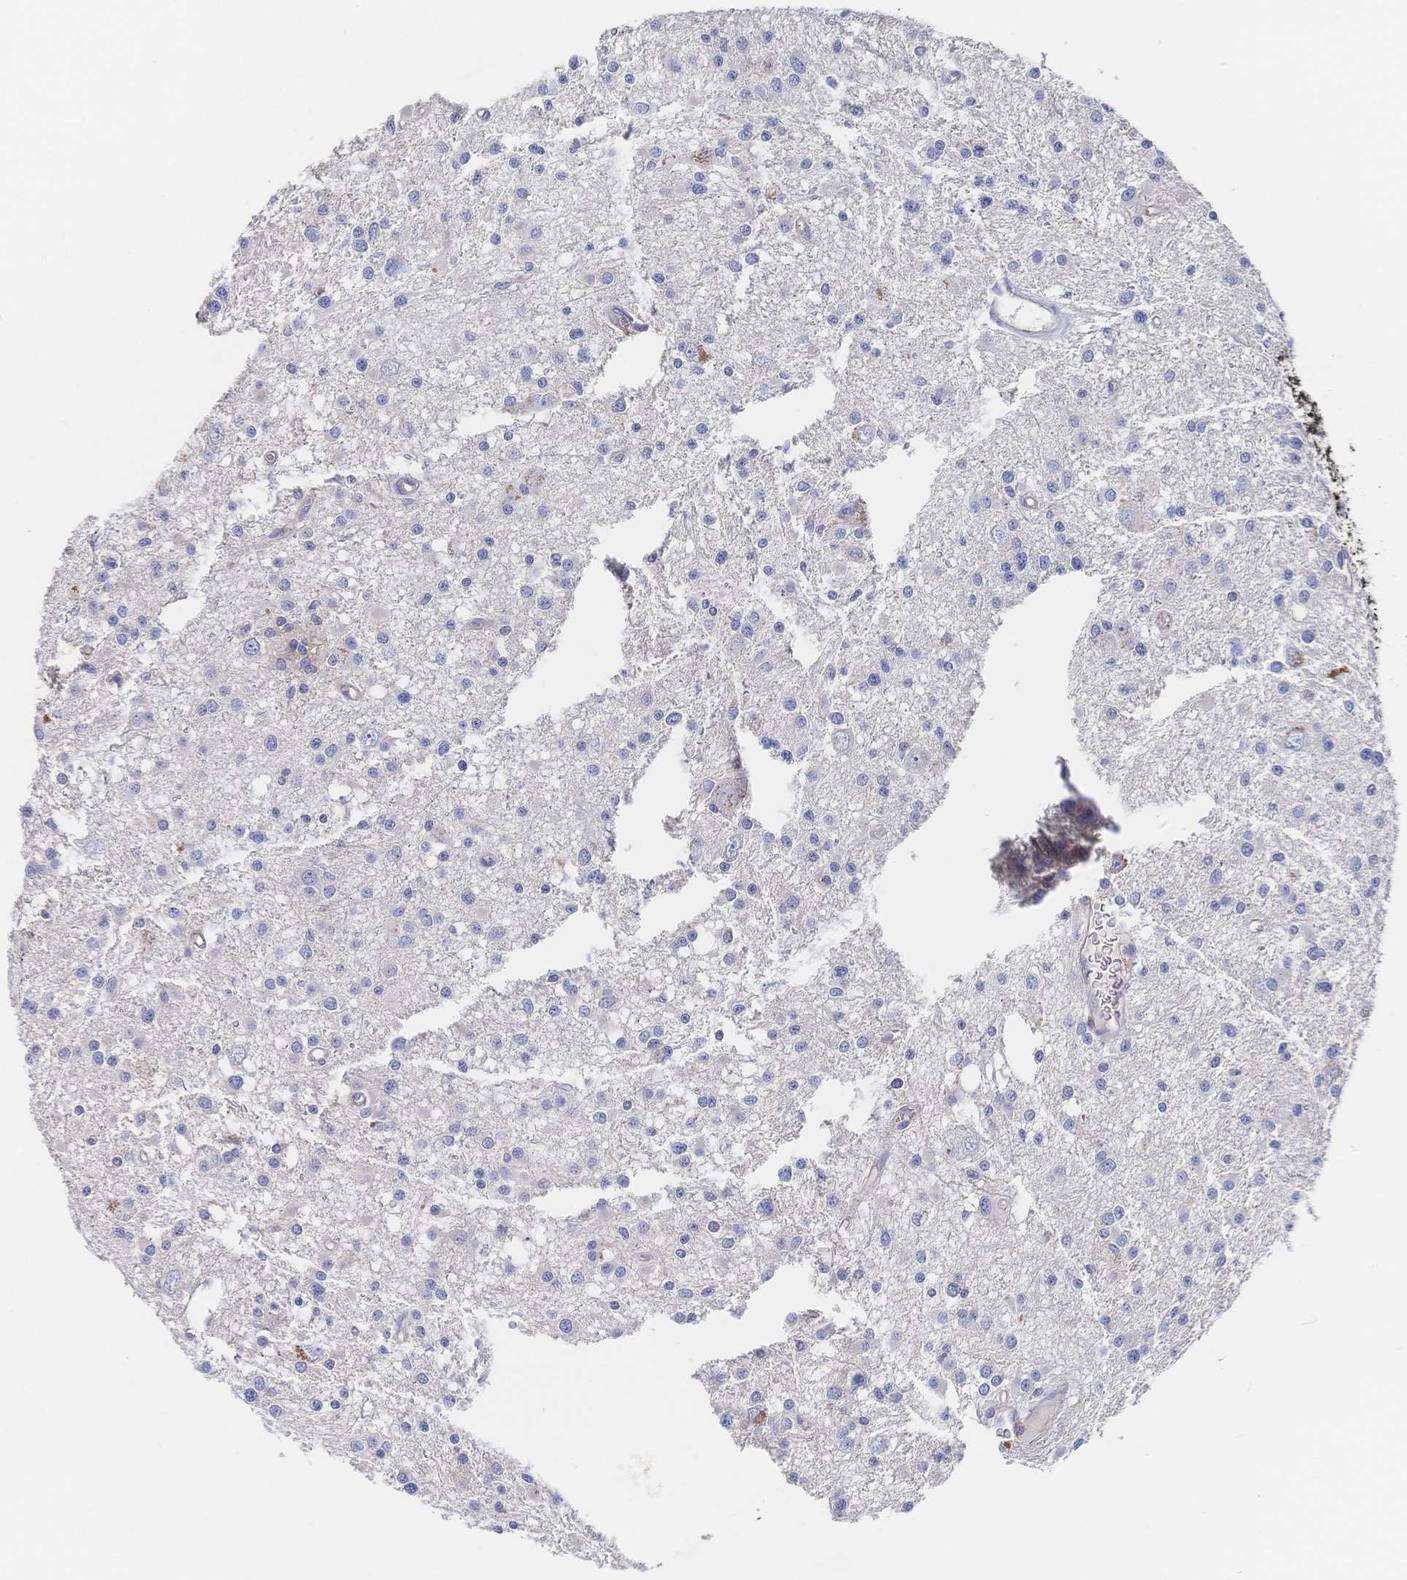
{"staining": {"intensity": "negative", "quantity": "none", "location": "none"}, "tissue": "glioma", "cell_type": "Tumor cells", "image_type": "cancer", "snomed": [{"axis": "morphology", "description": "Glioma, malignant, High grade"}, {"axis": "topography", "description": "Brain"}], "caption": "An immunohistochemistry image of high-grade glioma (malignant) is shown. There is no staining in tumor cells of high-grade glioma (malignant). The staining was performed using DAB (3,3'-diaminobenzidine) to visualize the protein expression in brown, while the nuclei were stained in blue with hematoxylin (Magnification: 20x).", "gene": "F11R", "patient": {"sex": "male", "age": 54}}